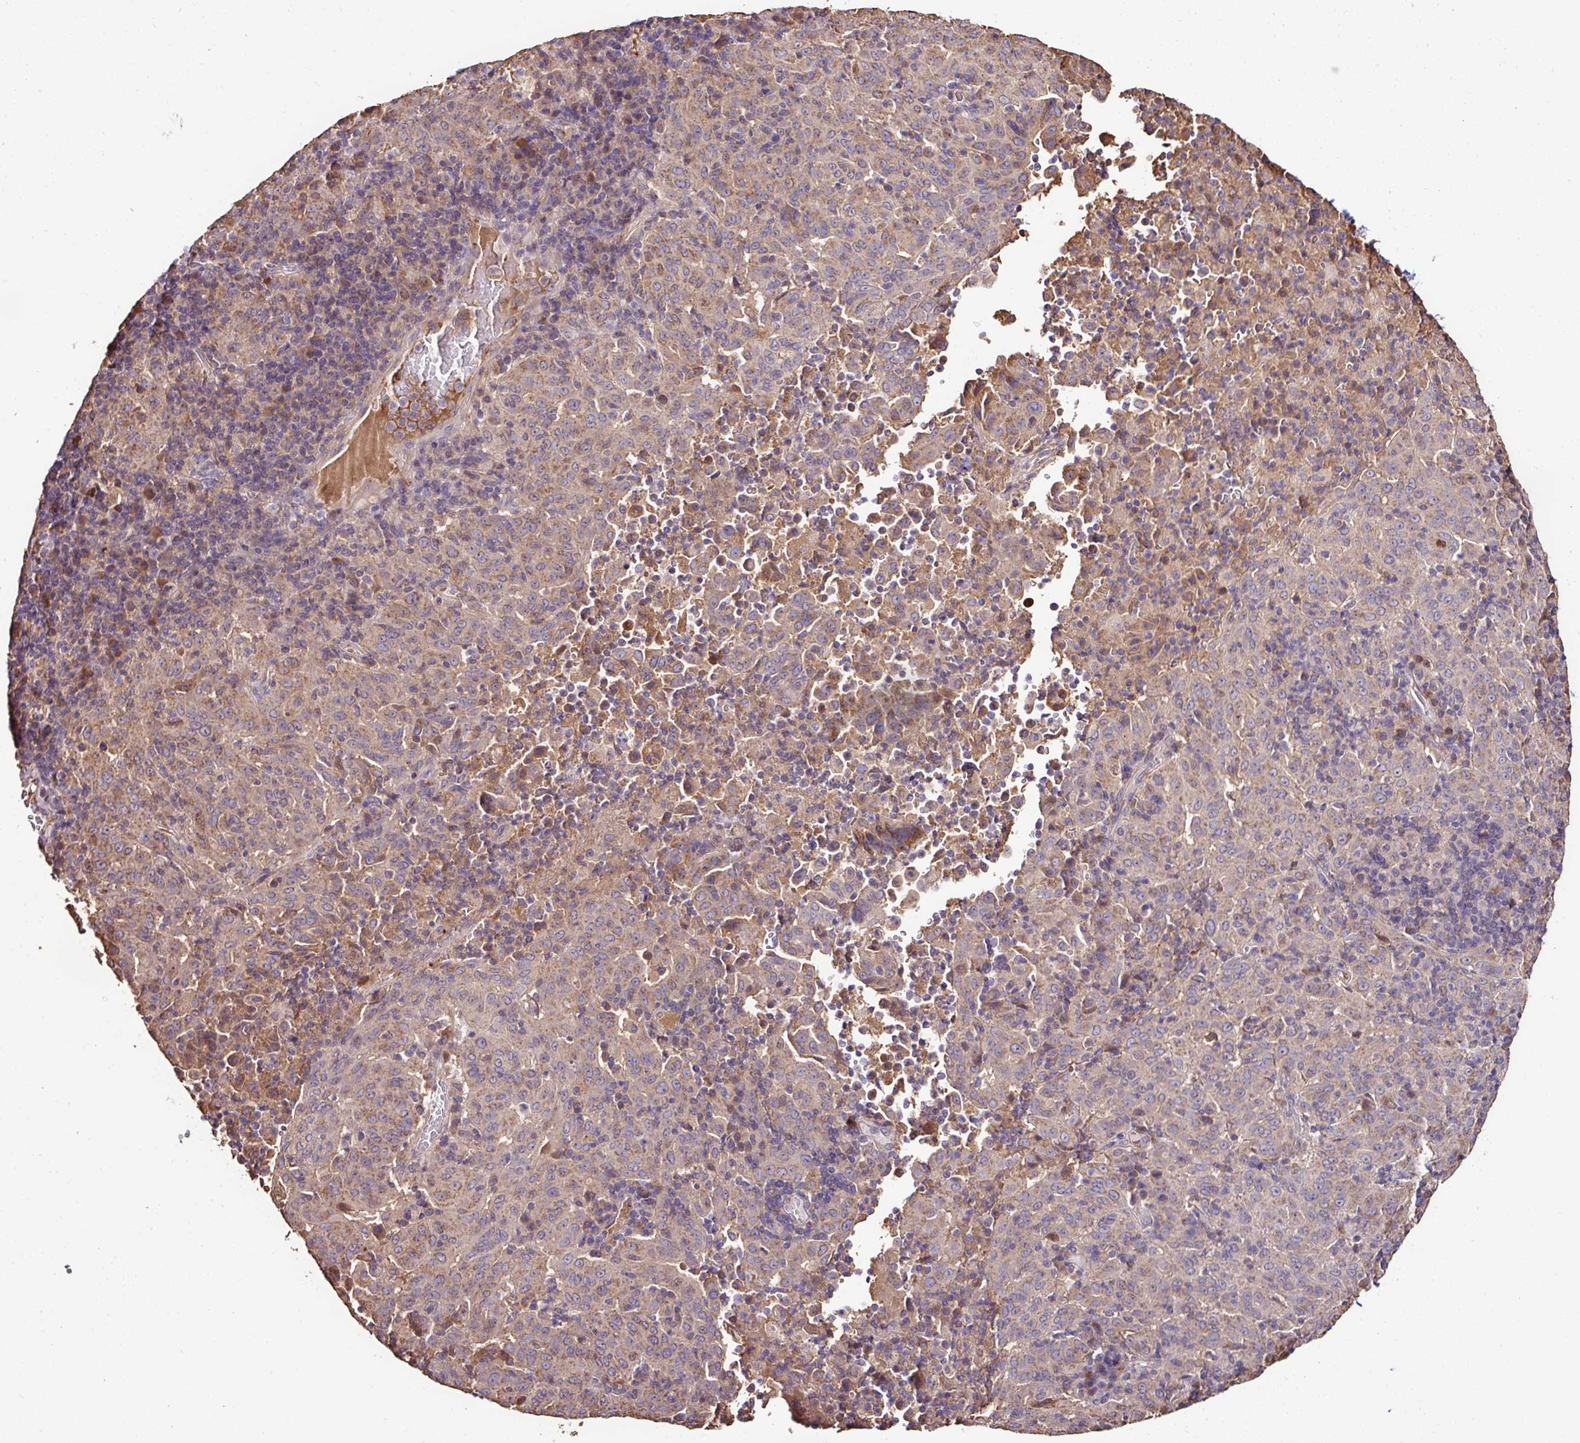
{"staining": {"intensity": "weak", "quantity": ">75%", "location": "cytoplasmic/membranous"}, "tissue": "pancreatic cancer", "cell_type": "Tumor cells", "image_type": "cancer", "snomed": [{"axis": "morphology", "description": "Adenocarcinoma, NOS"}, {"axis": "topography", "description": "Pancreas"}], "caption": "Weak cytoplasmic/membranous staining for a protein is appreciated in approximately >75% of tumor cells of pancreatic cancer using immunohistochemistry.", "gene": "CPD", "patient": {"sex": "male", "age": 63}}